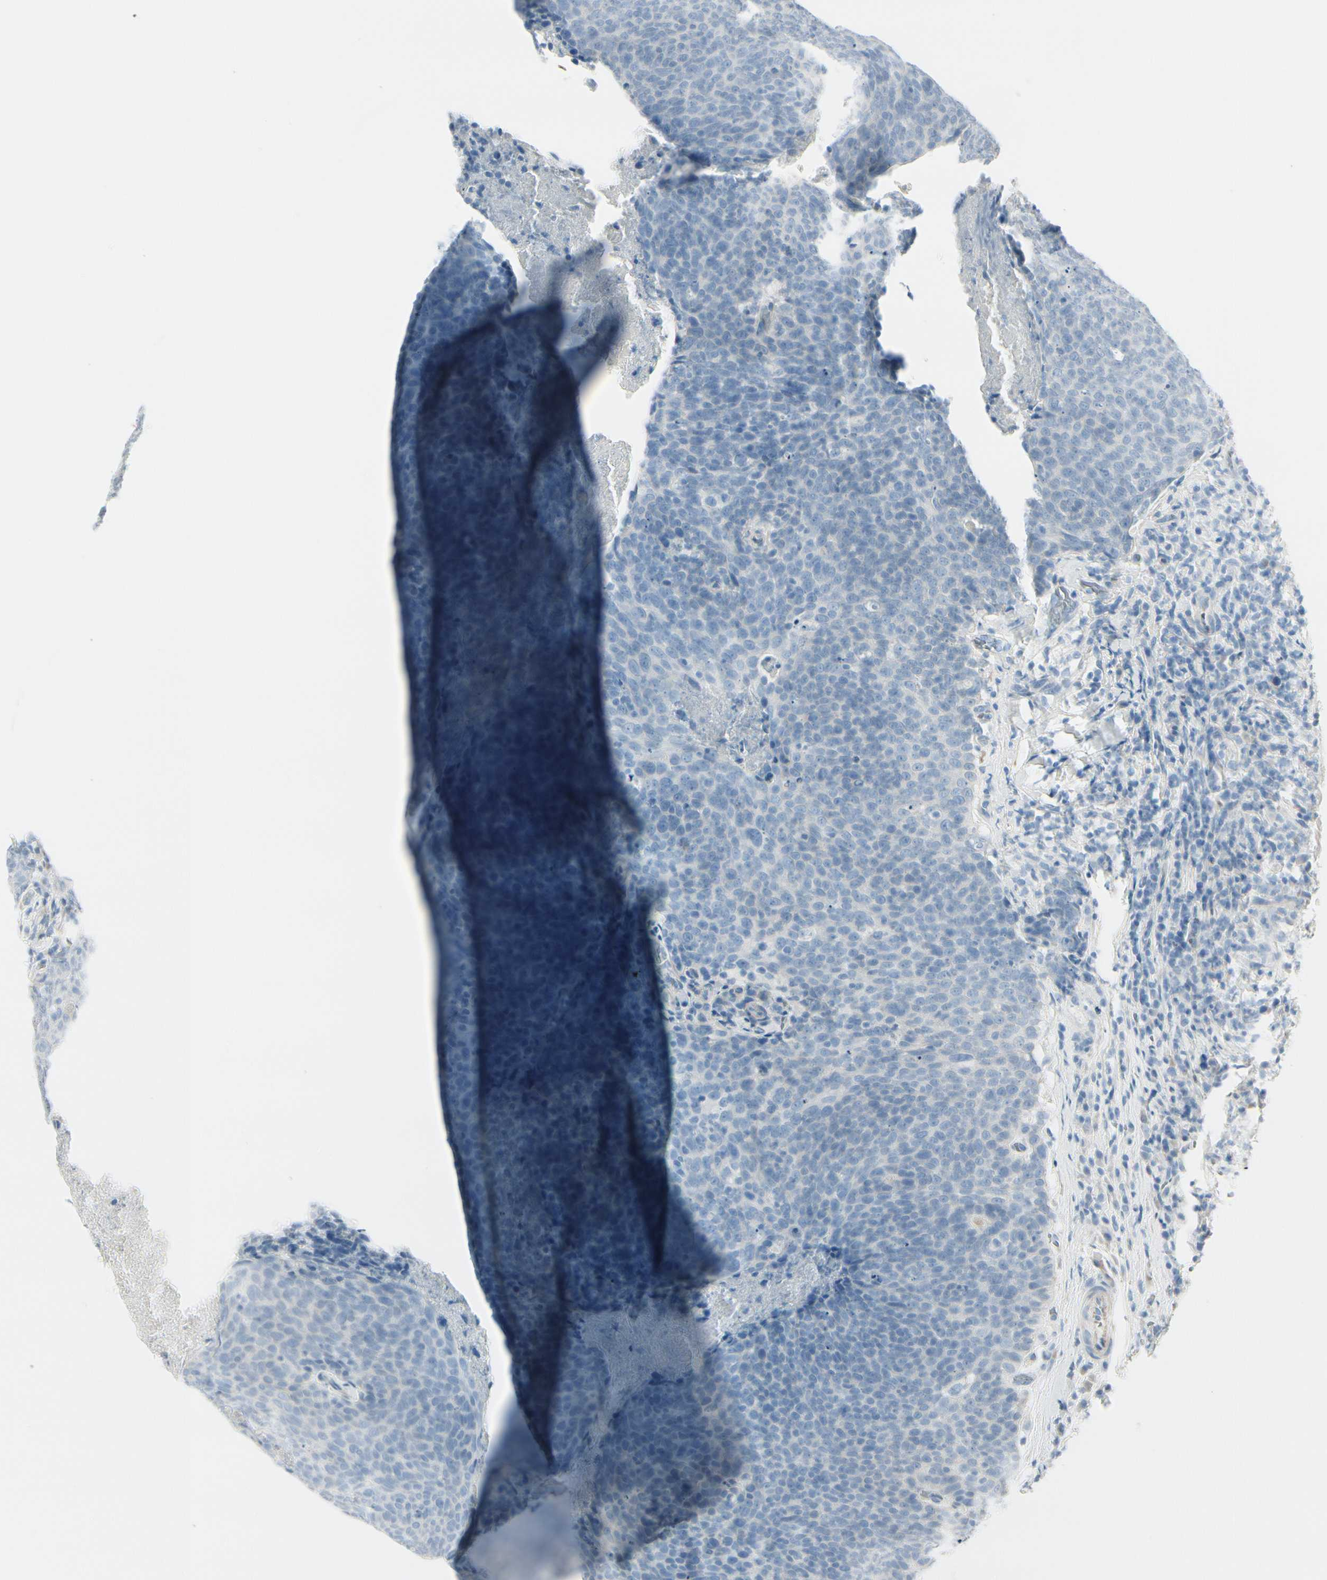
{"staining": {"intensity": "negative", "quantity": "none", "location": "none"}, "tissue": "head and neck cancer", "cell_type": "Tumor cells", "image_type": "cancer", "snomed": [{"axis": "morphology", "description": "Squamous cell carcinoma, NOS"}, {"axis": "morphology", "description": "Squamous cell carcinoma, metastatic, NOS"}, {"axis": "topography", "description": "Lymph node"}, {"axis": "topography", "description": "Head-Neck"}], "caption": "Tumor cells are negative for brown protein staining in head and neck squamous cell carcinoma. The staining is performed using DAB brown chromogen with nuclei counter-stained in using hematoxylin.", "gene": "CDHR5", "patient": {"sex": "male", "age": 62}}